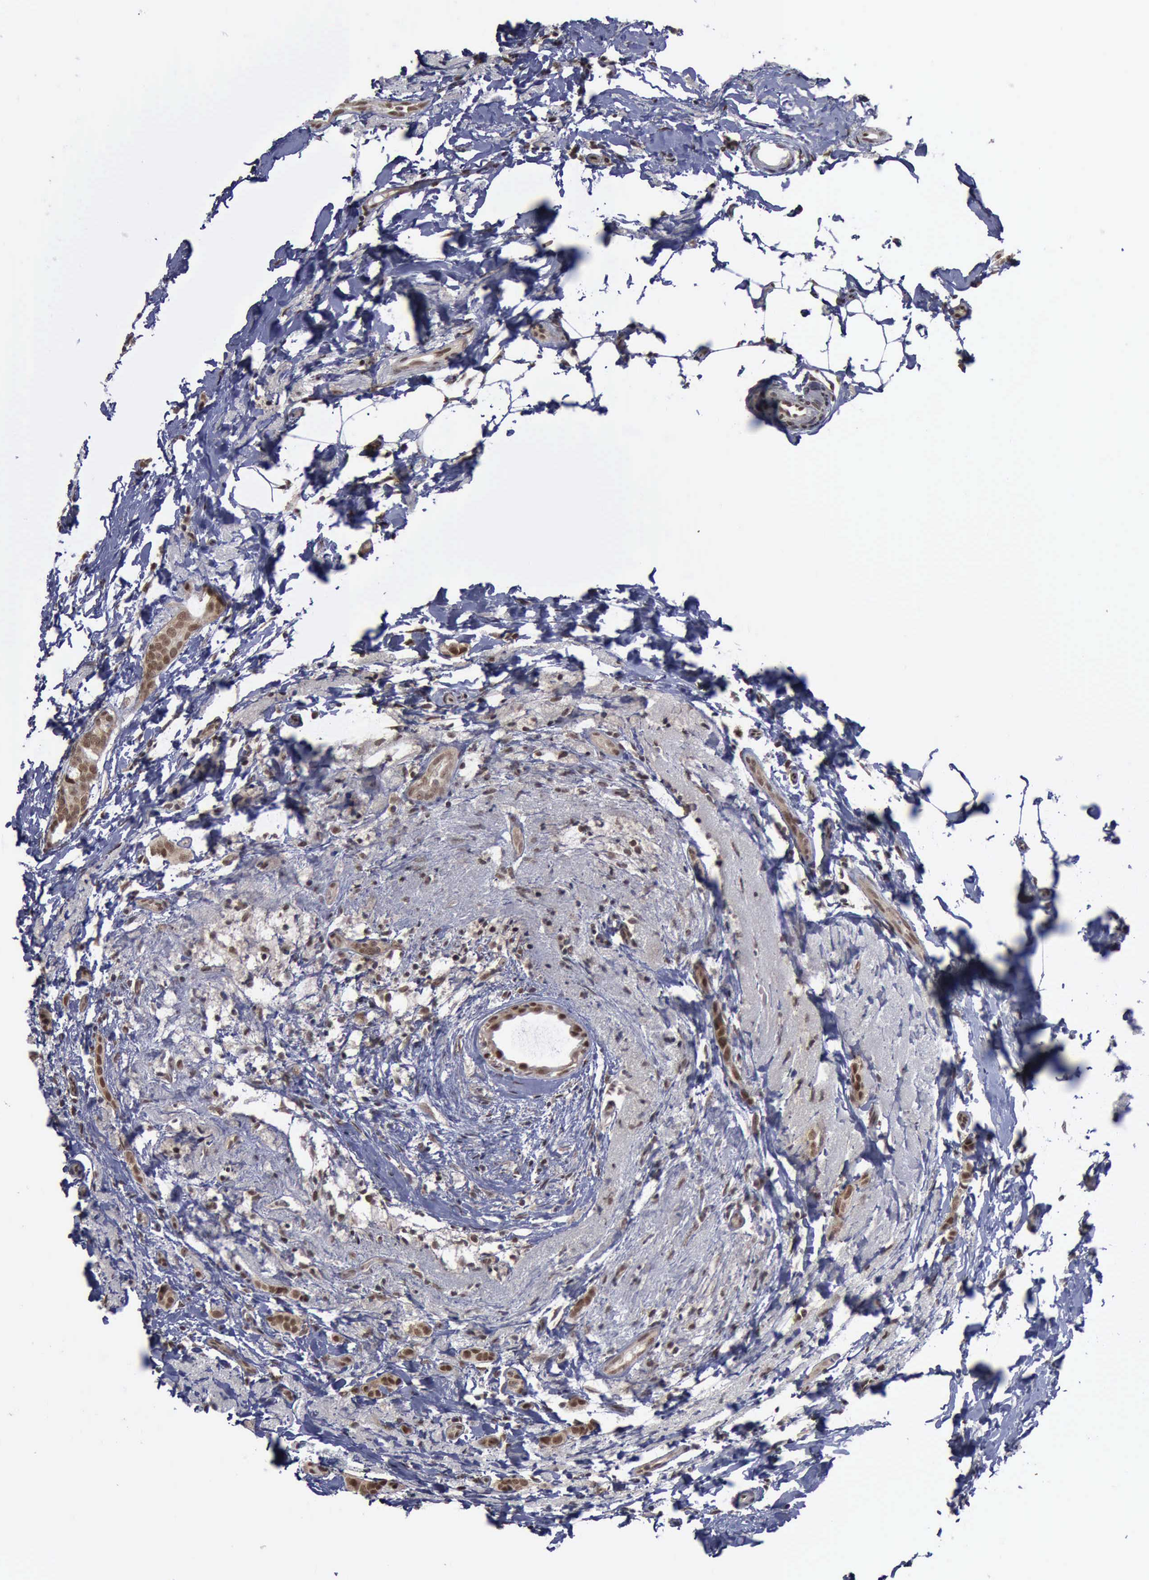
{"staining": {"intensity": "moderate", "quantity": ">75%", "location": "cytoplasmic/membranous,nuclear"}, "tissue": "breast cancer", "cell_type": "Tumor cells", "image_type": "cancer", "snomed": [{"axis": "morphology", "description": "Duct carcinoma"}, {"axis": "topography", "description": "Breast"}], "caption": "Immunohistochemical staining of breast infiltrating ductal carcinoma exhibits medium levels of moderate cytoplasmic/membranous and nuclear protein expression in about >75% of tumor cells. The protein is shown in brown color, while the nuclei are stained blue.", "gene": "RTCB", "patient": {"sex": "female", "age": 54}}